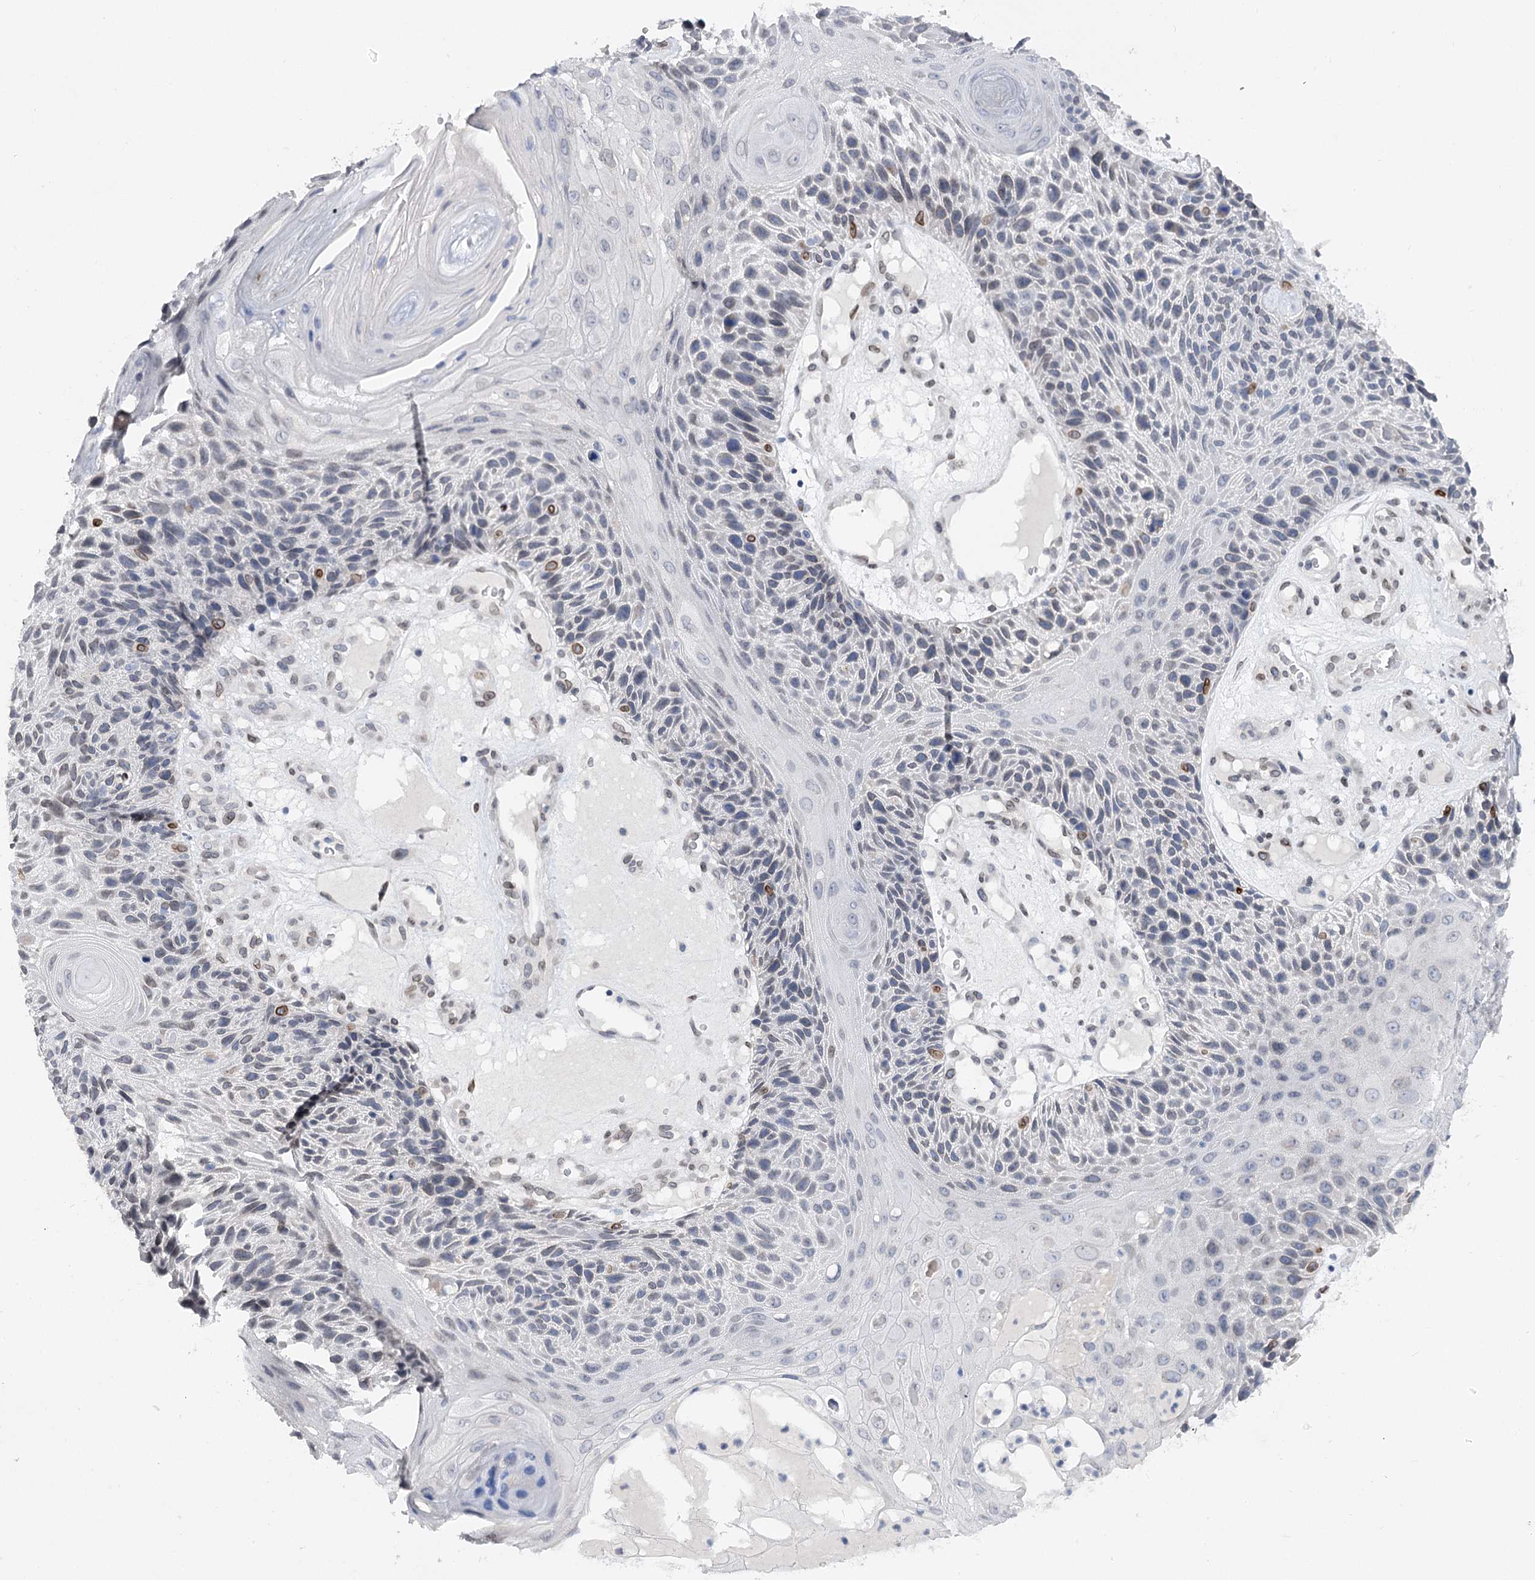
{"staining": {"intensity": "moderate", "quantity": "<25%", "location": "cytoplasmic/membranous,nuclear"}, "tissue": "skin cancer", "cell_type": "Tumor cells", "image_type": "cancer", "snomed": [{"axis": "morphology", "description": "Squamous cell carcinoma, NOS"}, {"axis": "topography", "description": "Skin"}], "caption": "An image of skin cancer stained for a protein demonstrates moderate cytoplasmic/membranous and nuclear brown staining in tumor cells.", "gene": "TMEM201", "patient": {"sex": "female", "age": 88}}